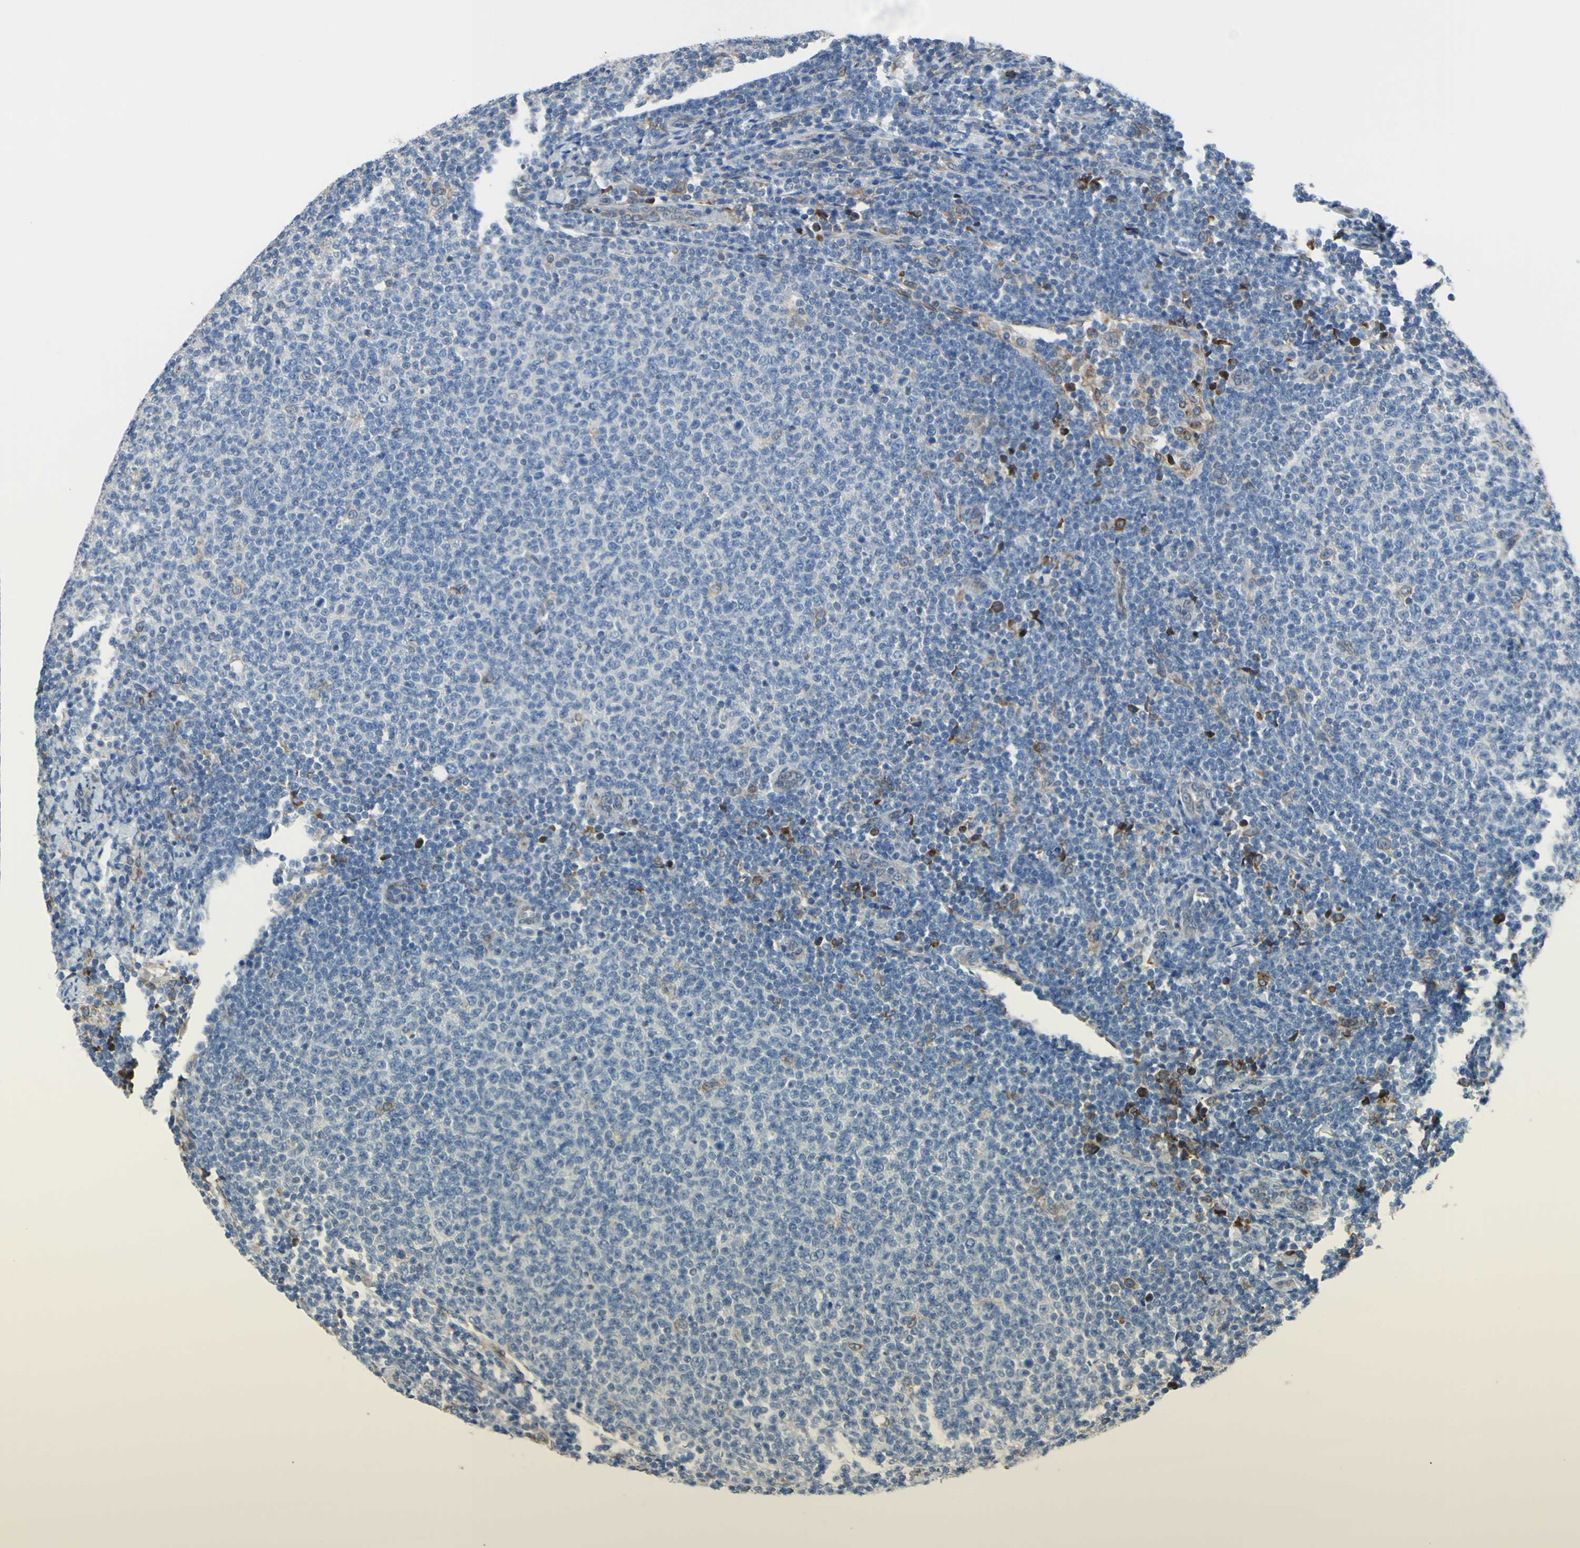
{"staining": {"intensity": "negative", "quantity": "none", "location": "none"}, "tissue": "lymphoma", "cell_type": "Tumor cells", "image_type": "cancer", "snomed": [{"axis": "morphology", "description": "Malignant lymphoma, non-Hodgkin's type, Low grade"}, {"axis": "topography", "description": "Lymph node"}], "caption": "This image is of low-grade malignant lymphoma, non-Hodgkin's type stained with immunohistochemistry to label a protein in brown with the nuclei are counter-stained blue. There is no staining in tumor cells.", "gene": "MGST2", "patient": {"sex": "male", "age": 66}}